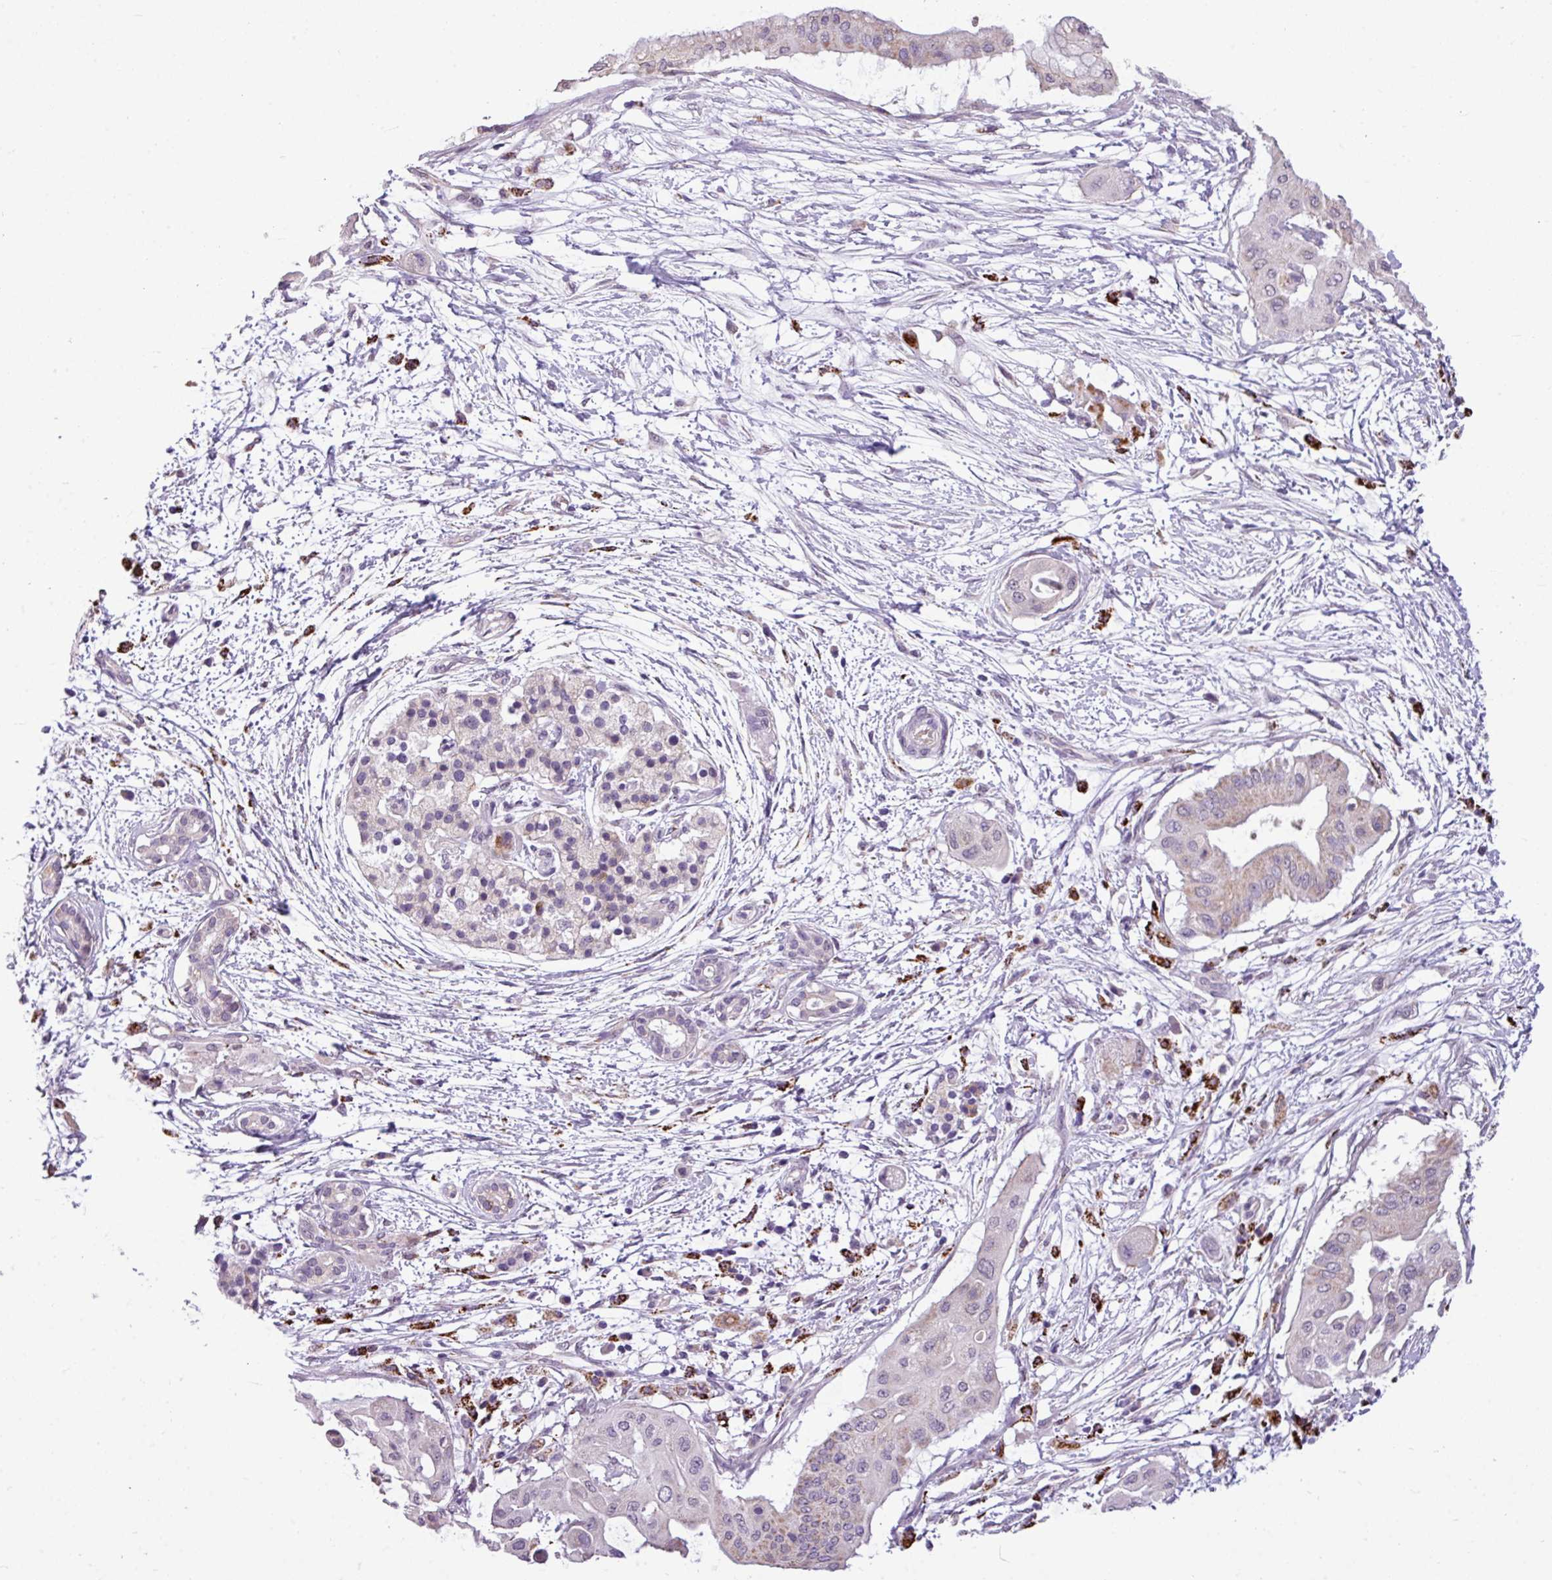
{"staining": {"intensity": "negative", "quantity": "none", "location": "none"}, "tissue": "pancreatic cancer", "cell_type": "Tumor cells", "image_type": "cancer", "snomed": [{"axis": "morphology", "description": "Adenocarcinoma, NOS"}, {"axis": "topography", "description": "Pancreas"}], "caption": "Tumor cells show no significant expression in pancreatic cancer (adenocarcinoma).", "gene": "ALDH2", "patient": {"sex": "male", "age": 68}}